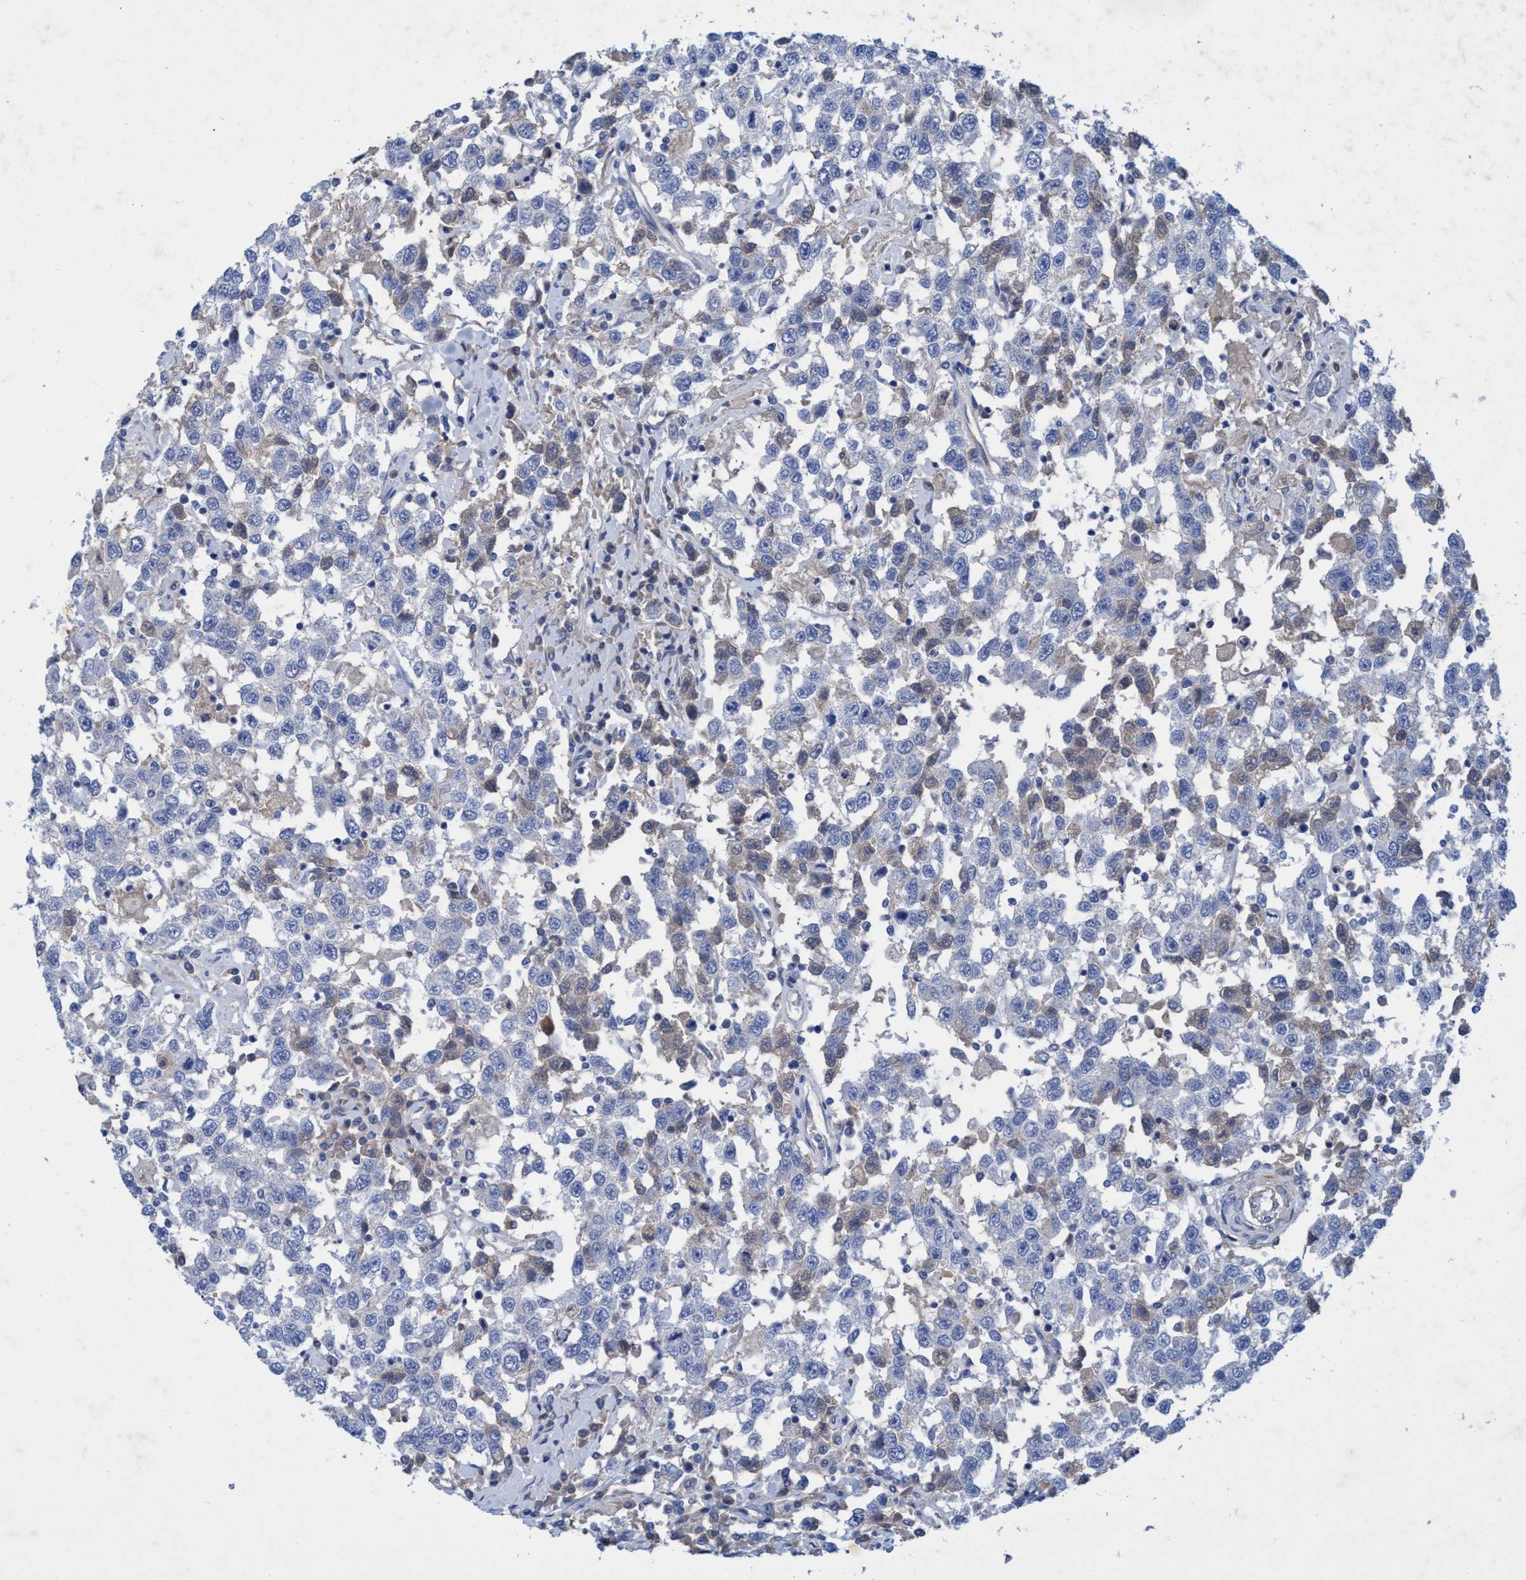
{"staining": {"intensity": "weak", "quantity": "<25%", "location": "cytoplasmic/membranous"}, "tissue": "testis cancer", "cell_type": "Tumor cells", "image_type": "cancer", "snomed": [{"axis": "morphology", "description": "Seminoma, NOS"}, {"axis": "topography", "description": "Testis"}], "caption": "Image shows no protein staining in tumor cells of testis cancer tissue.", "gene": "GULP1", "patient": {"sex": "male", "age": 41}}